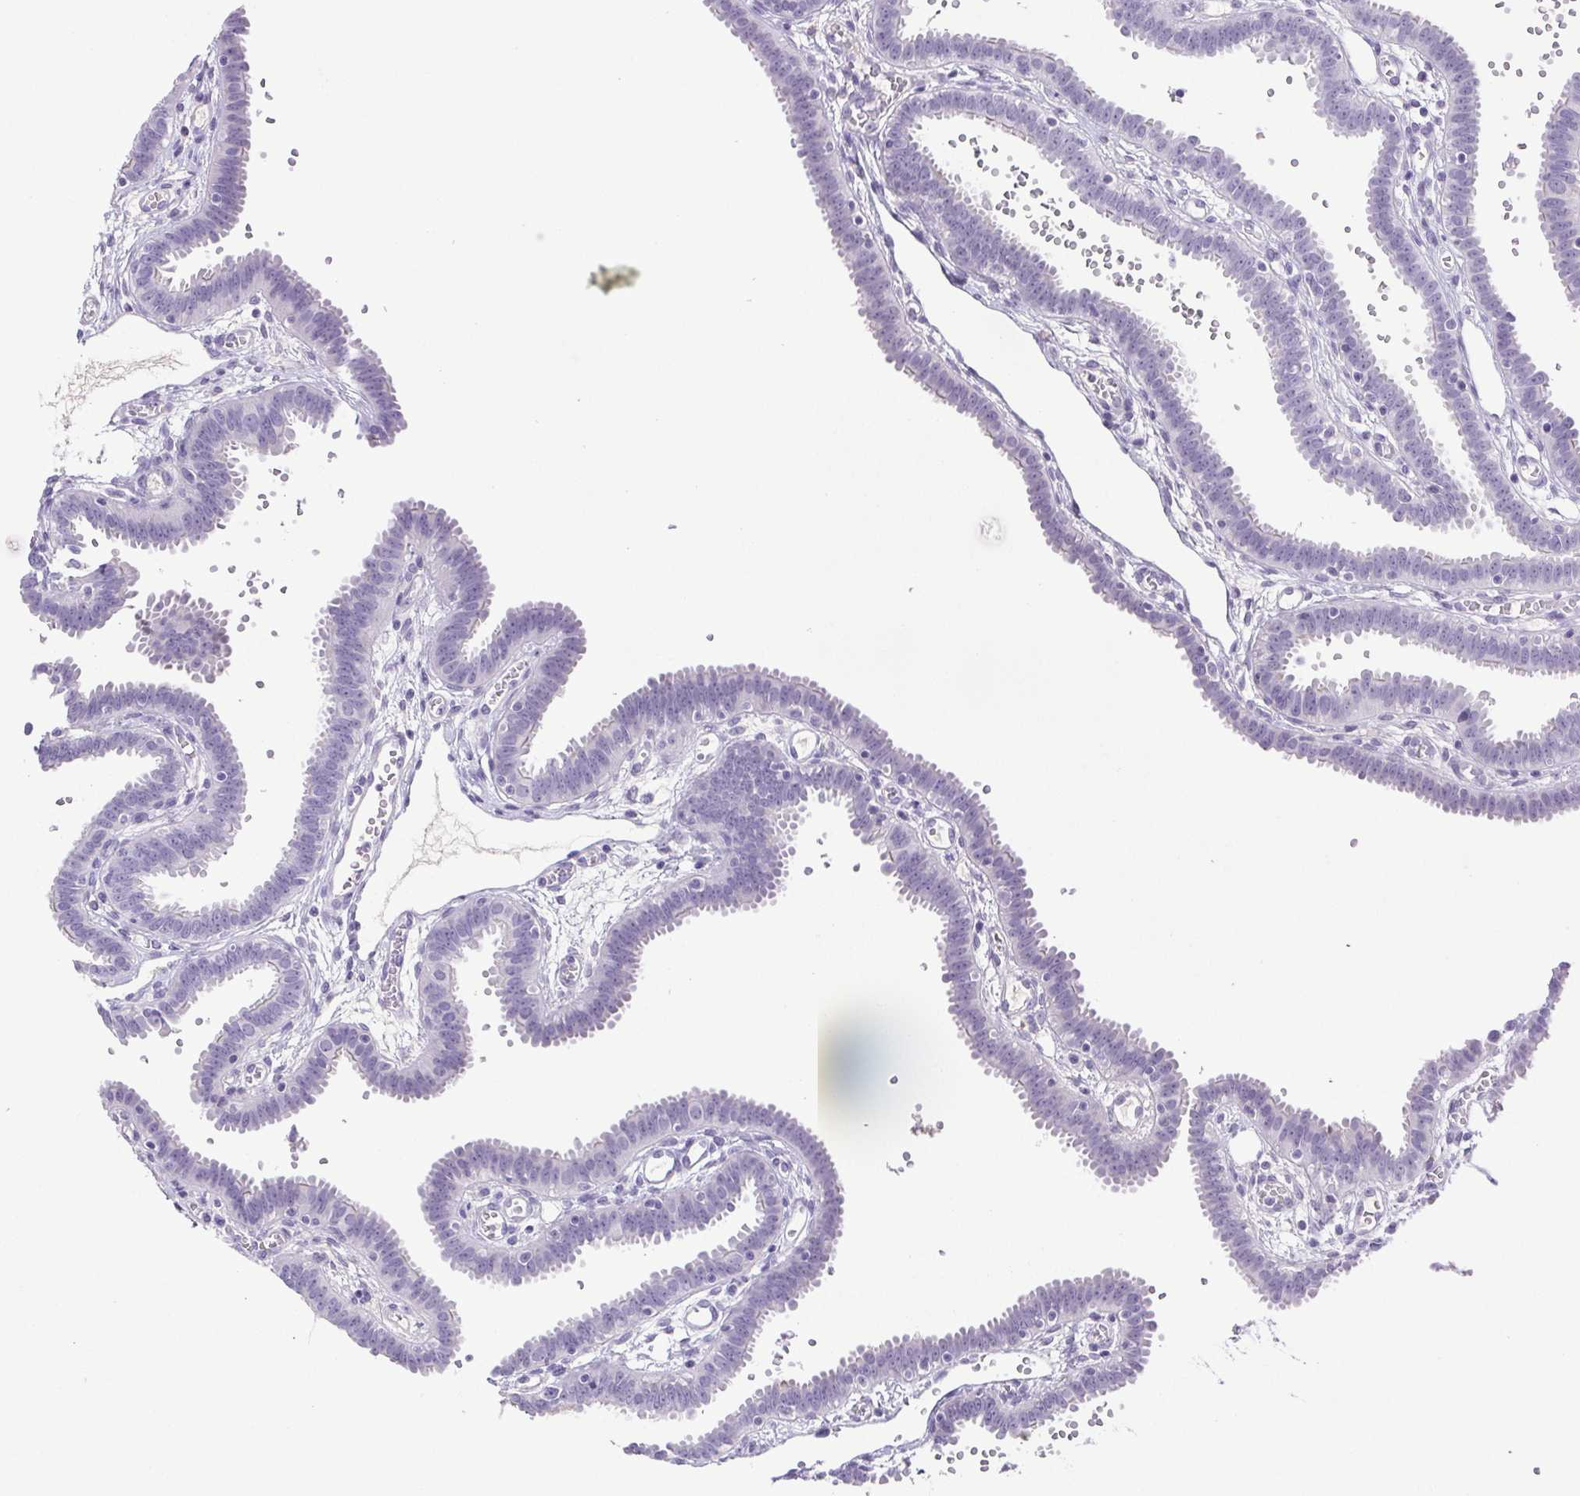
{"staining": {"intensity": "negative", "quantity": "none", "location": "none"}, "tissue": "fallopian tube", "cell_type": "Glandular cells", "image_type": "normal", "snomed": [{"axis": "morphology", "description": "Normal tissue, NOS"}, {"axis": "topography", "description": "Fallopian tube"}], "caption": "An immunohistochemistry image of benign fallopian tube is shown. There is no staining in glandular cells of fallopian tube. (Brightfield microscopy of DAB (3,3'-diaminobenzidine) immunohistochemistry at high magnification).", "gene": "PAPPA2", "patient": {"sex": "female", "age": 37}}